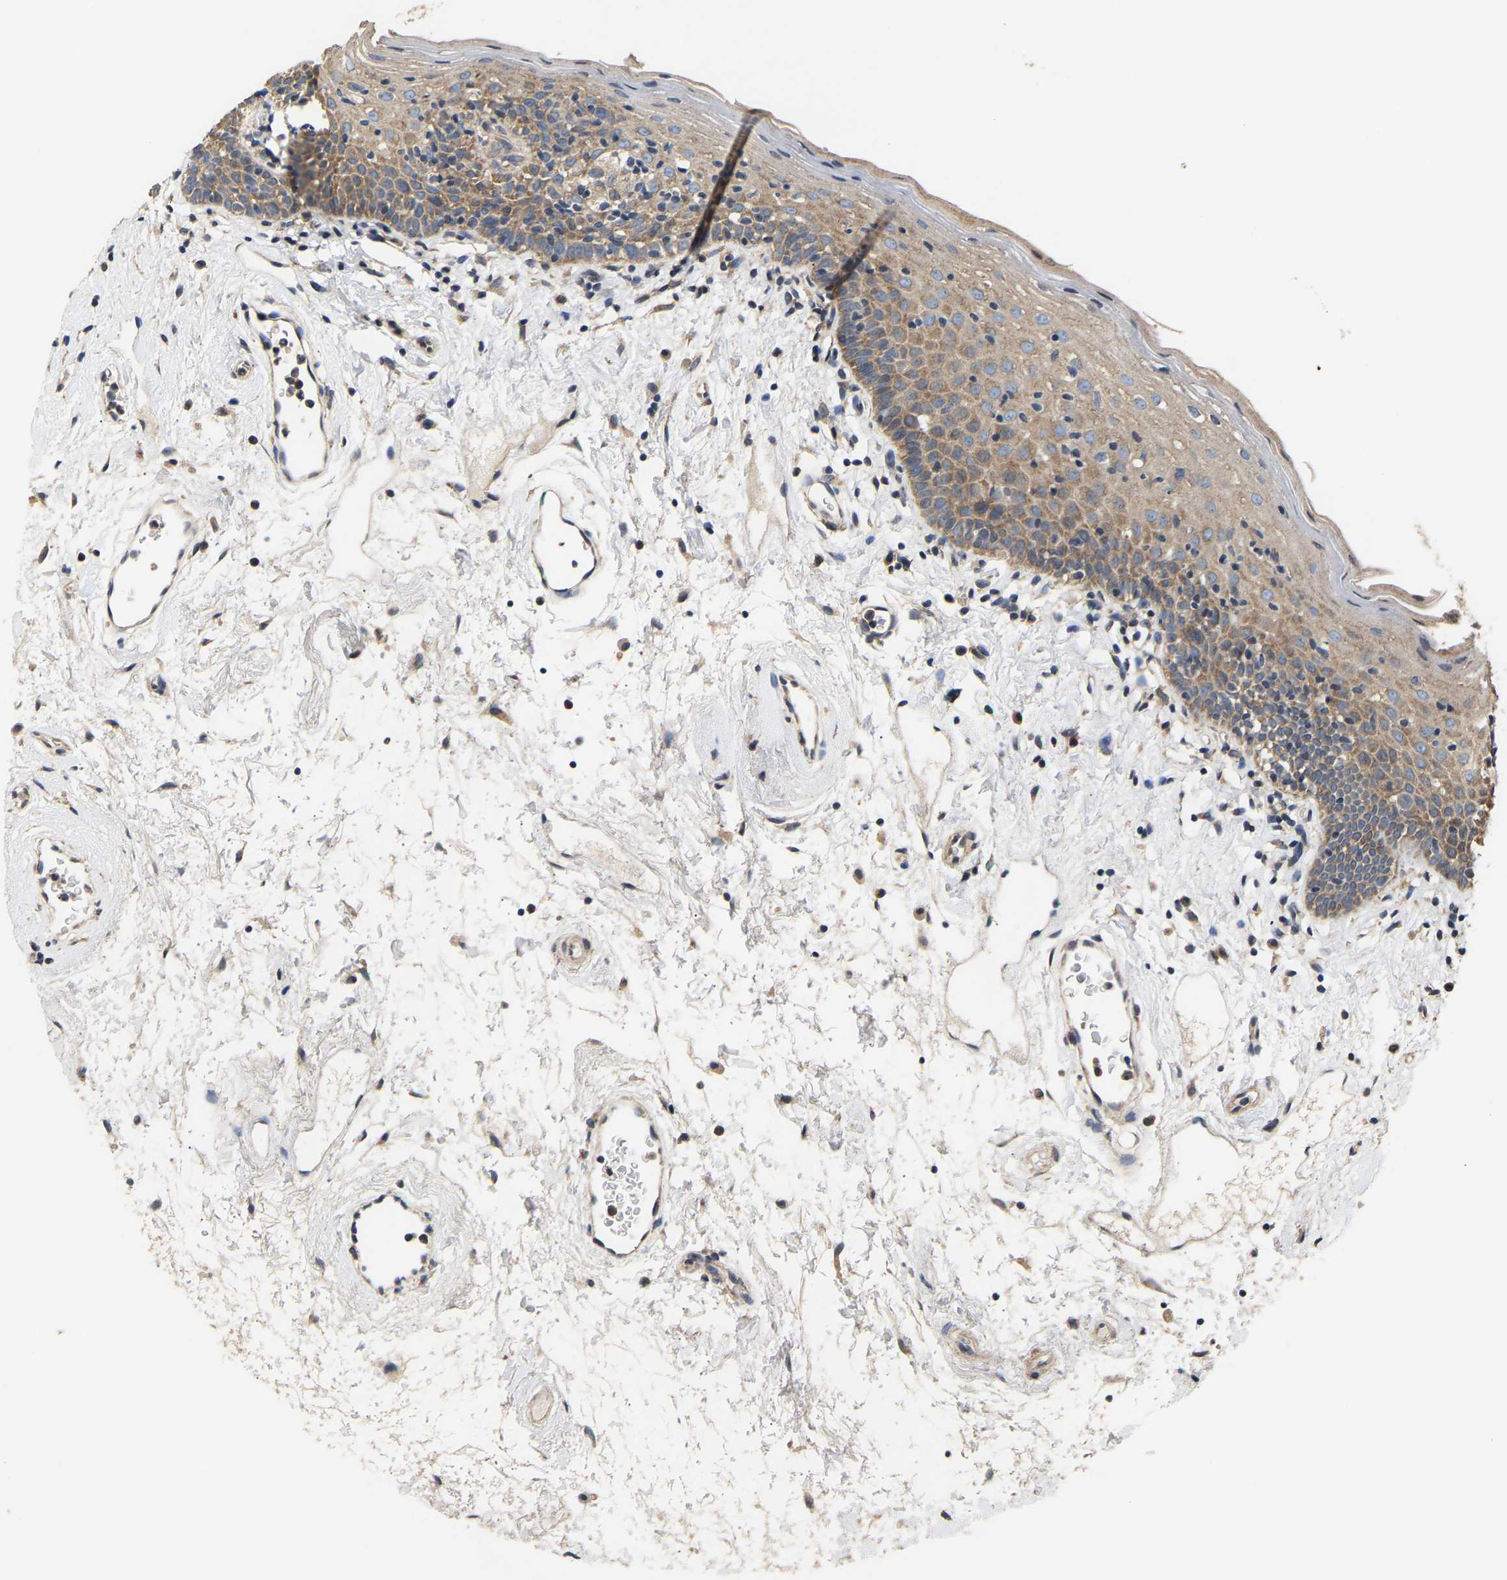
{"staining": {"intensity": "moderate", "quantity": "25%-75%", "location": "cytoplasmic/membranous"}, "tissue": "oral mucosa", "cell_type": "Squamous epithelial cells", "image_type": "normal", "snomed": [{"axis": "morphology", "description": "Normal tissue, NOS"}, {"axis": "topography", "description": "Oral tissue"}], "caption": "Squamous epithelial cells display moderate cytoplasmic/membranous staining in about 25%-75% of cells in benign oral mucosa.", "gene": "AIMP2", "patient": {"sex": "male", "age": 66}}